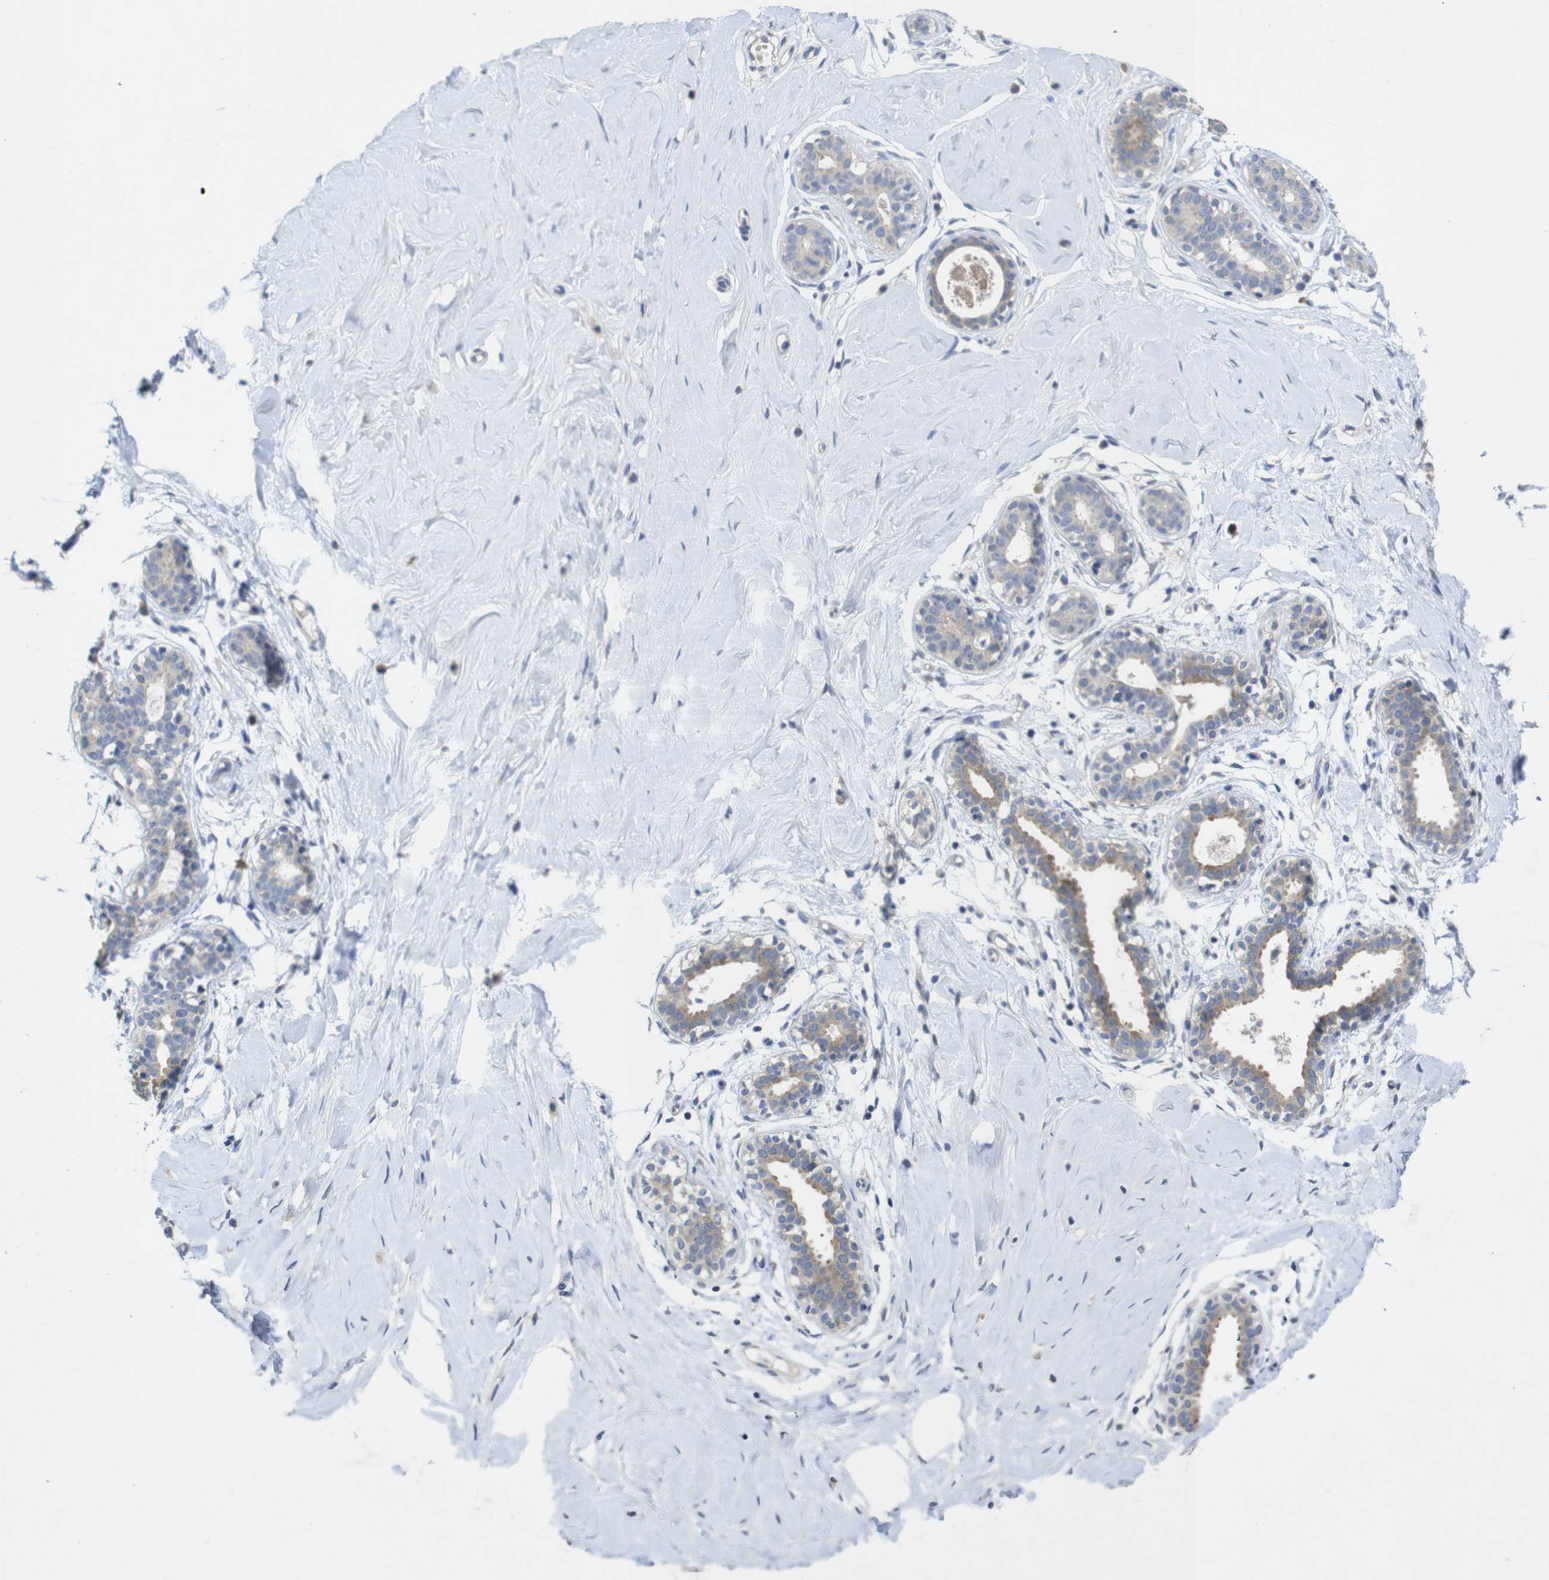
{"staining": {"intensity": "negative", "quantity": "none", "location": "none"}, "tissue": "breast", "cell_type": "Adipocytes", "image_type": "normal", "snomed": [{"axis": "morphology", "description": "Normal tissue, NOS"}, {"axis": "topography", "description": "Breast"}], "caption": "Immunohistochemistry image of benign breast: breast stained with DAB shows no significant protein staining in adipocytes. Brightfield microscopy of immunohistochemistry stained with DAB (brown) and hematoxylin (blue), captured at high magnification.", "gene": "BCAR3", "patient": {"sex": "female", "age": 23}}